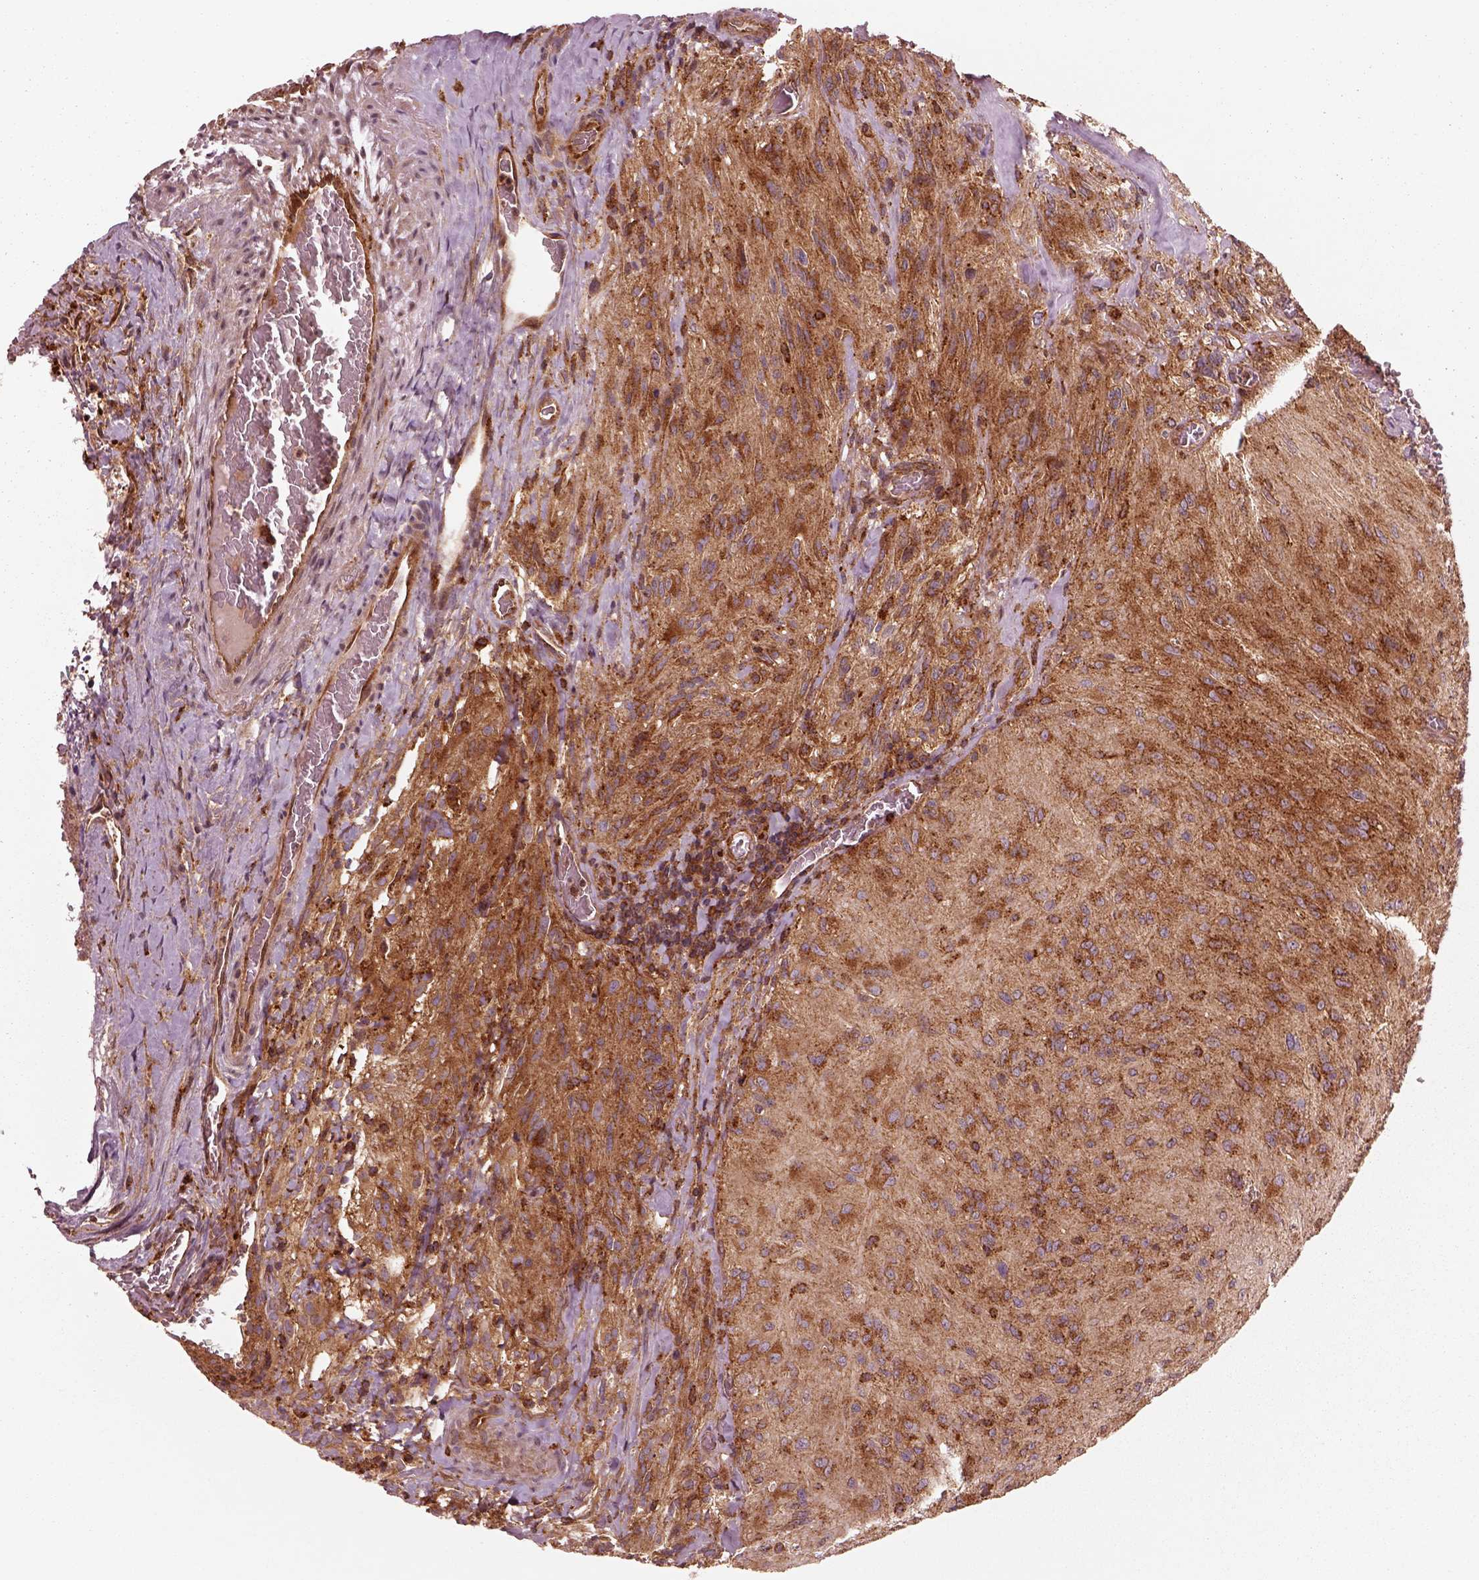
{"staining": {"intensity": "strong", "quantity": ">75%", "location": "cytoplasmic/membranous"}, "tissue": "glioma", "cell_type": "Tumor cells", "image_type": "cancer", "snomed": [{"axis": "morphology", "description": "Glioma, malignant, High grade"}, {"axis": "topography", "description": "Brain"}], "caption": "Glioma stained with DAB IHC displays high levels of strong cytoplasmic/membranous positivity in approximately >75% of tumor cells.", "gene": "WASHC2A", "patient": {"sex": "male", "age": 47}}